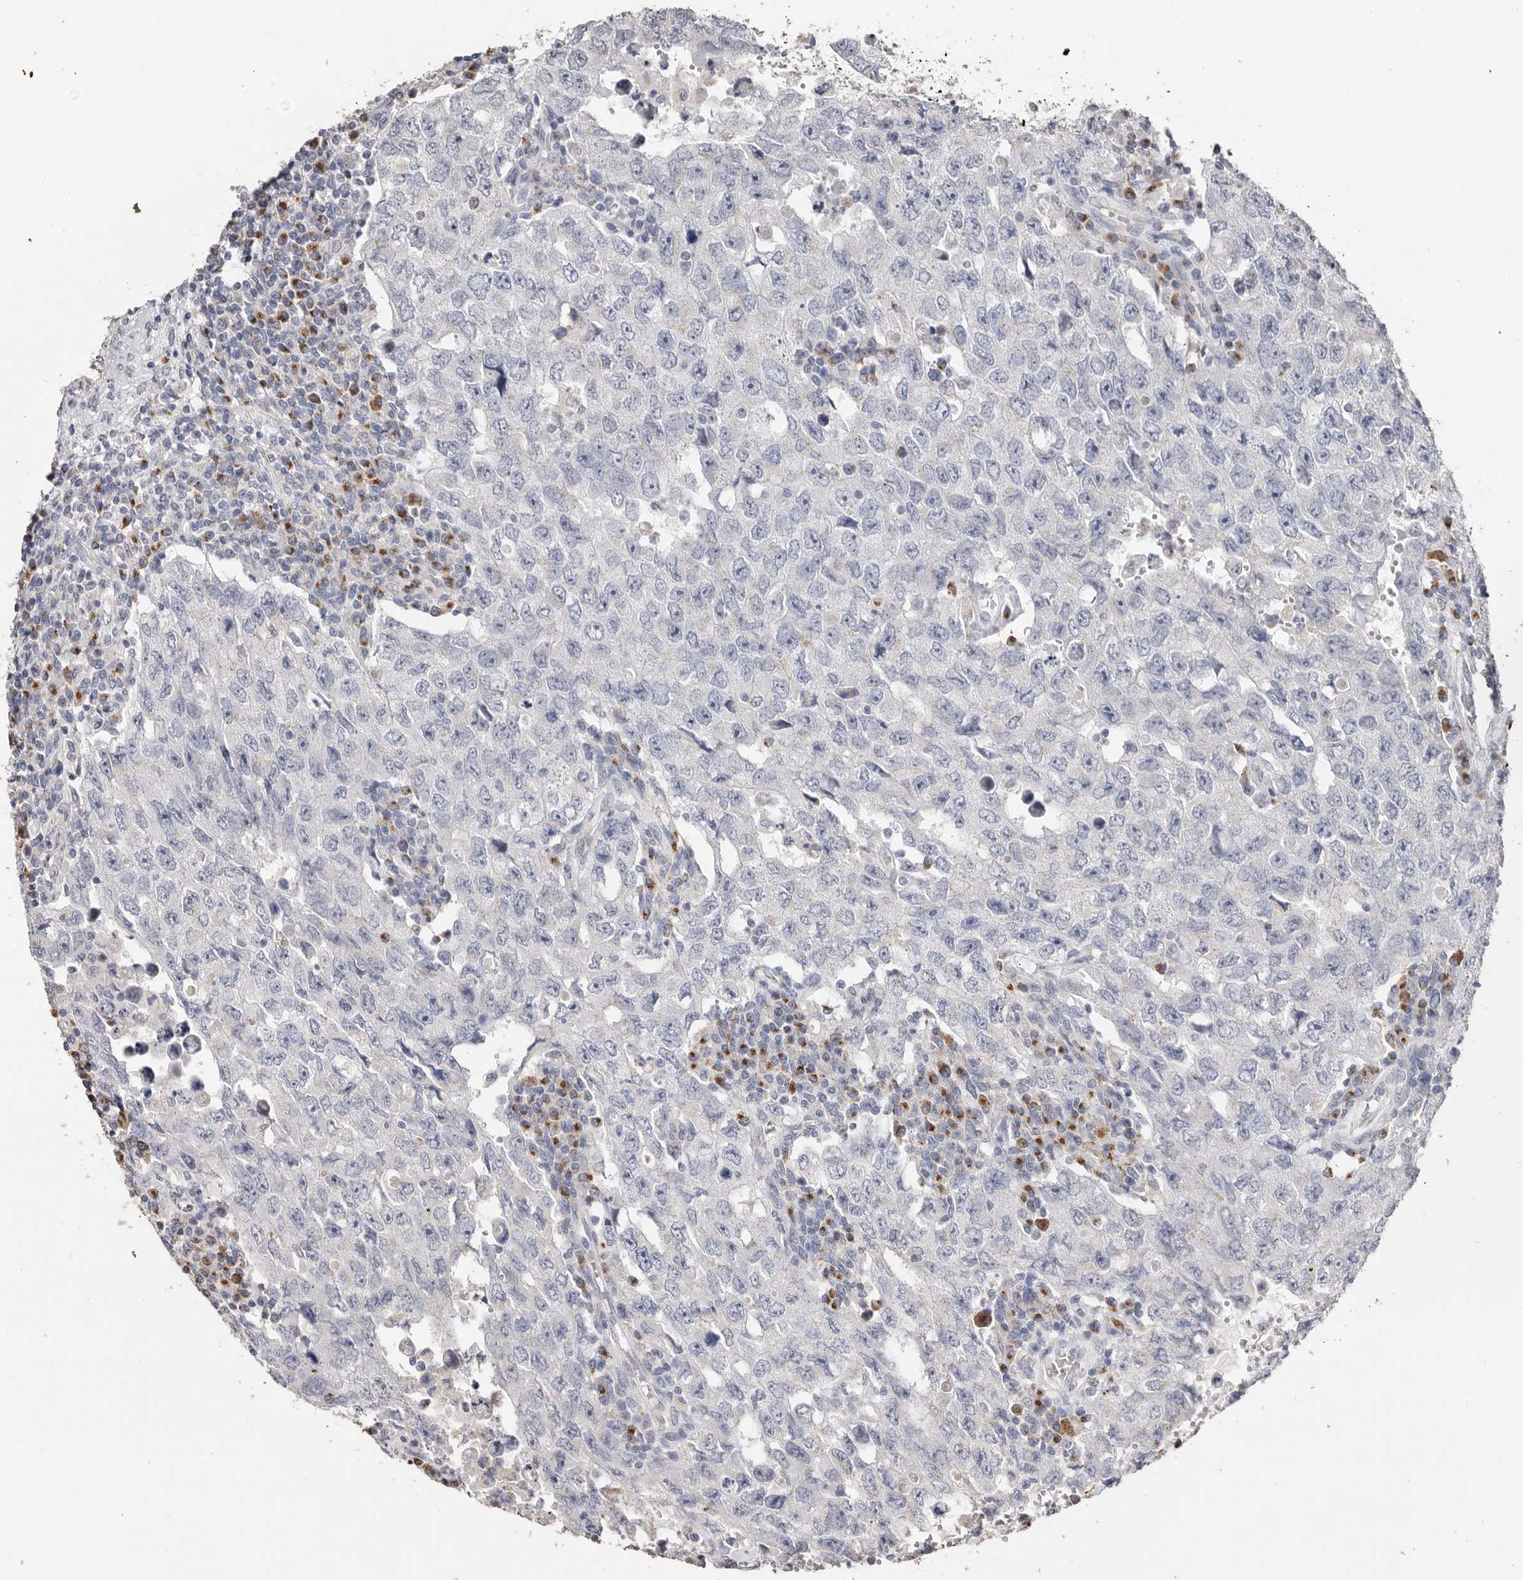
{"staining": {"intensity": "moderate", "quantity": "<25%", "location": "cytoplasmic/membranous"}, "tissue": "testis cancer", "cell_type": "Tumor cells", "image_type": "cancer", "snomed": [{"axis": "morphology", "description": "Carcinoma, Embryonal, NOS"}, {"axis": "topography", "description": "Testis"}], "caption": "A micrograph of human embryonal carcinoma (testis) stained for a protein demonstrates moderate cytoplasmic/membranous brown staining in tumor cells.", "gene": "LGALS7B", "patient": {"sex": "male", "age": 26}}